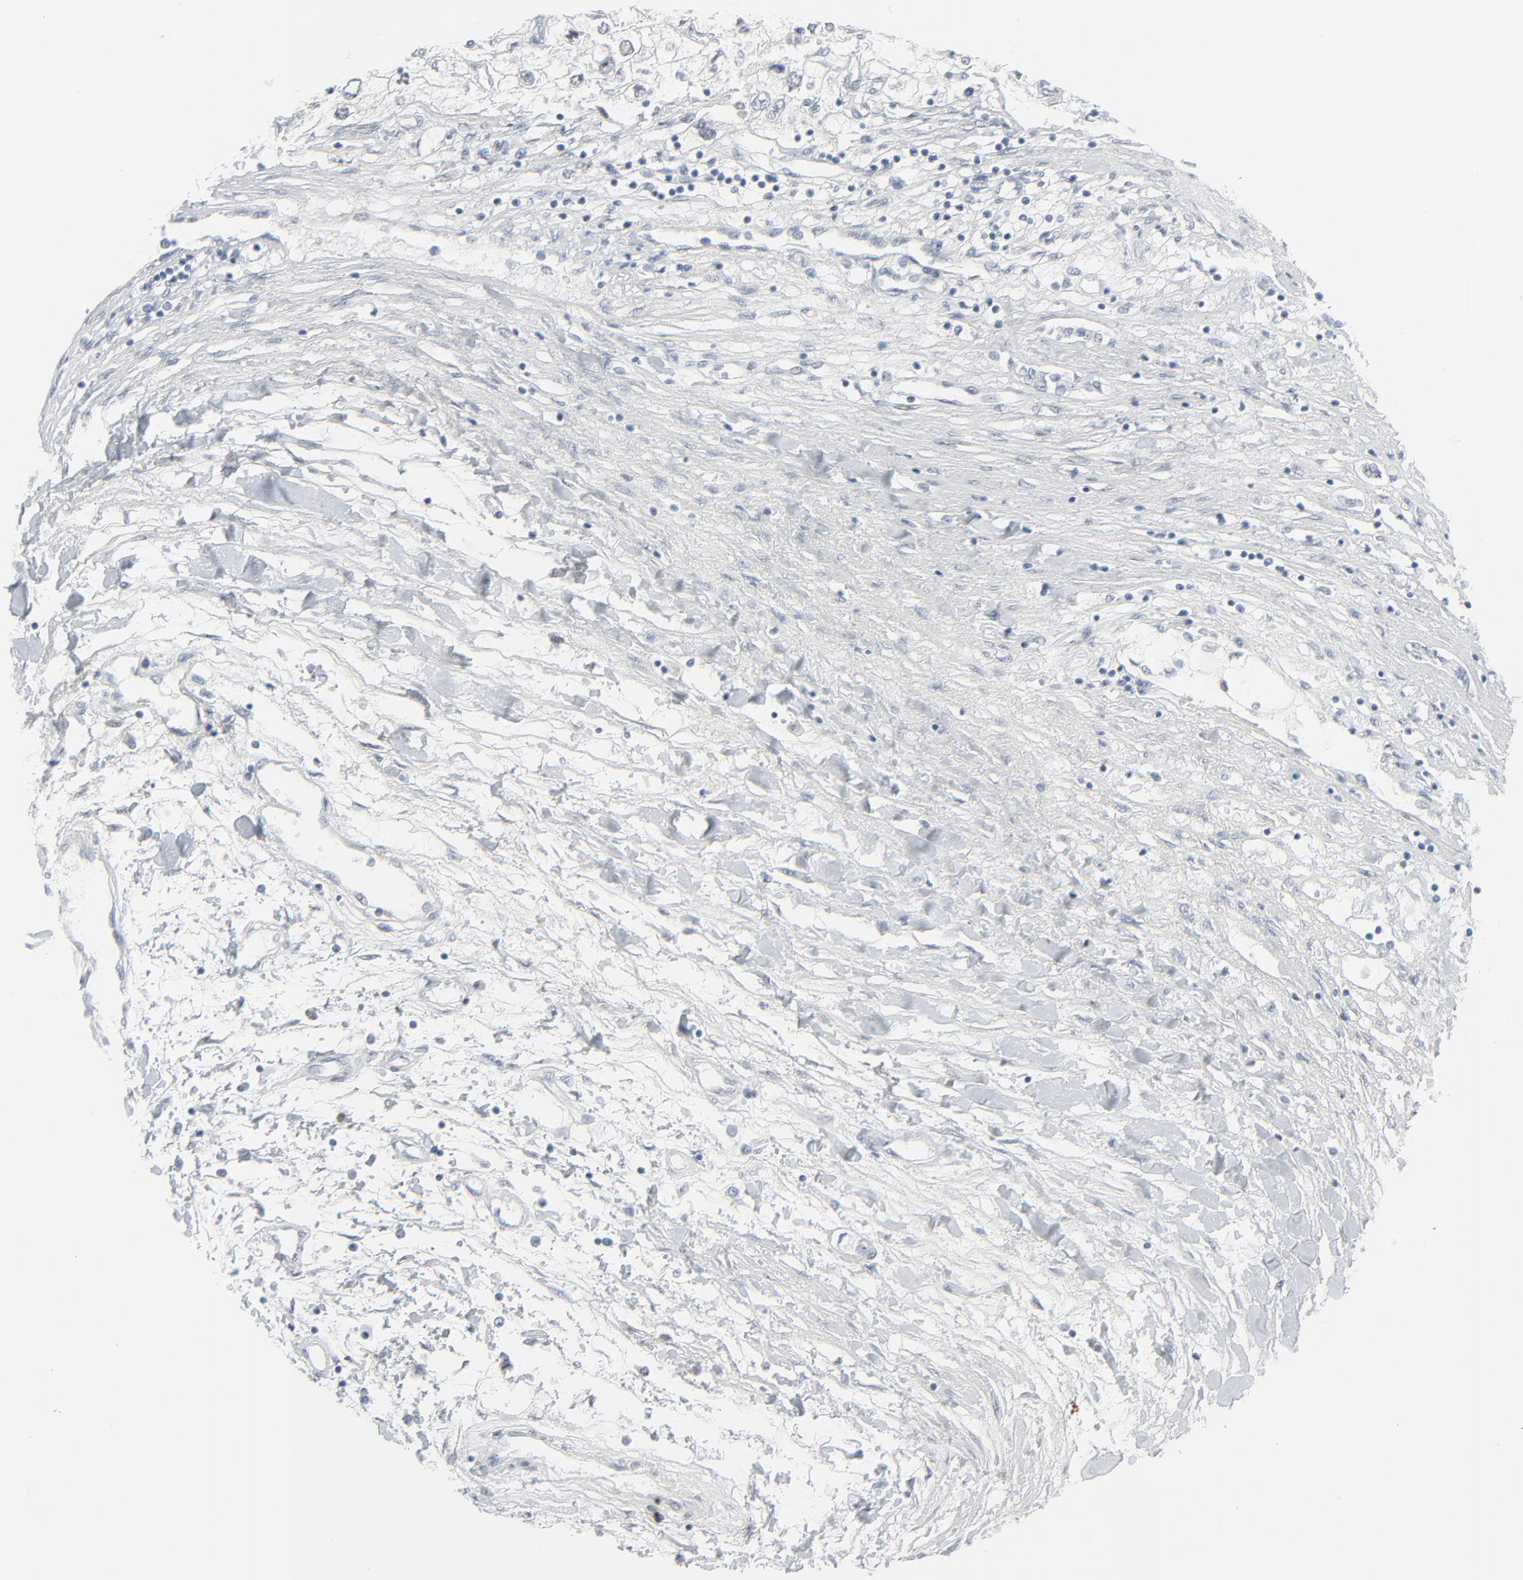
{"staining": {"intensity": "negative", "quantity": "none", "location": "none"}, "tissue": "renal cancer", "cell_type": "Tumor cells", "image_type": "cancer", "snomed": [{"axis": "morphology", "description": "Adenocarcinoma, NOS"}, {"axis": "topography", "description": "Kidney"}], "caption": "DAB (3,3'-diaminobenzidine) immunohistochemical staining of human renal cancer demonstrates no significant positivity in tumor cells.", "gene": "MITF", "patient": {"sex": "male", "age": 61}}